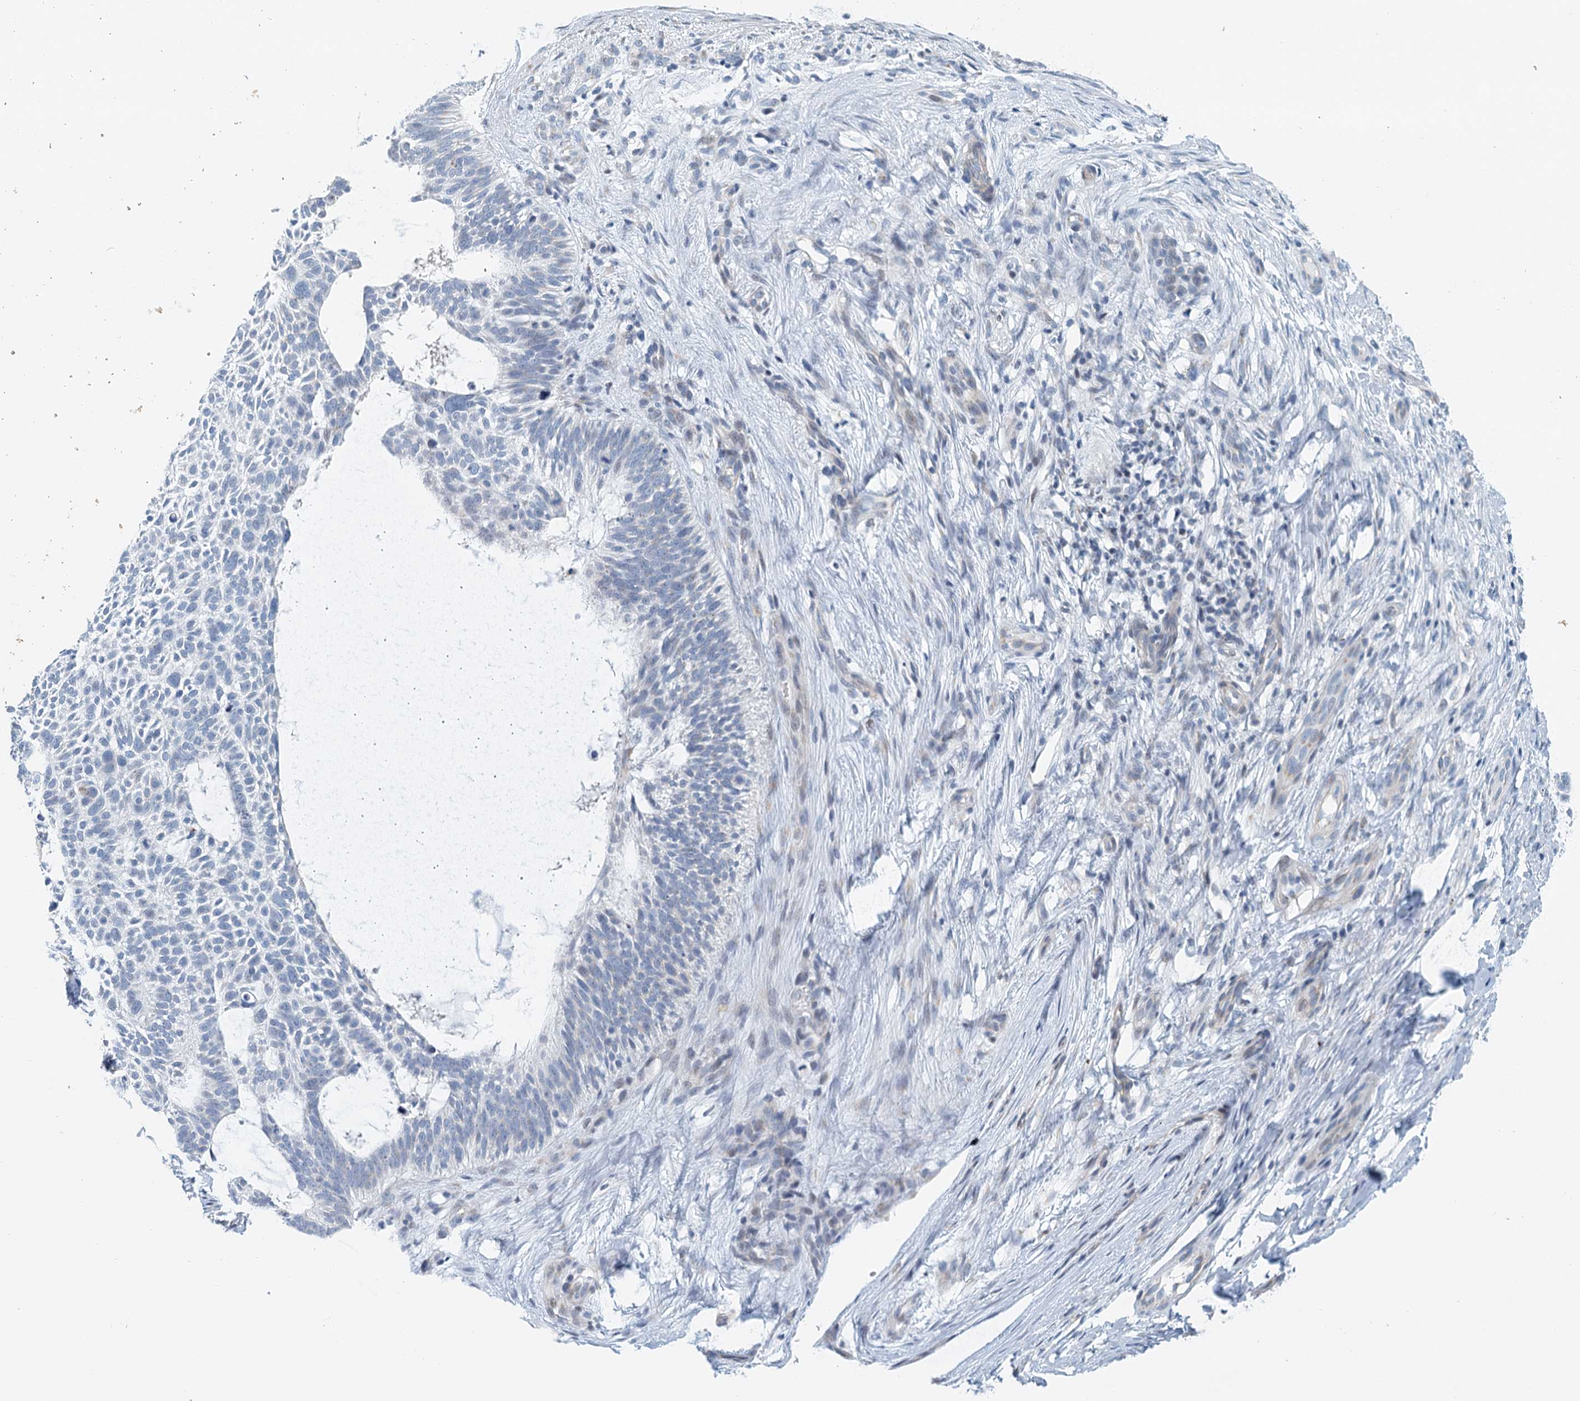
{"staining": {"intensity": "negative", "quantity": "none", "location": "none"}, "tissue": "skin cancer", "cell_type": "Tumor cells", "image_type": "cancer", "snomed": [{"axis": "morphology", "description": "Basal cell carcinoma"}, {"axis": "topography", "description": "Skin"}], "caption": "An IHC photomicrograph of basal cell carcinoma (skin) is shown. There is no staining in tumor cells of basal cell carcinoma (skin).", "gene": "ZNF527", "patient": {"sex": "male", "age": 88}}